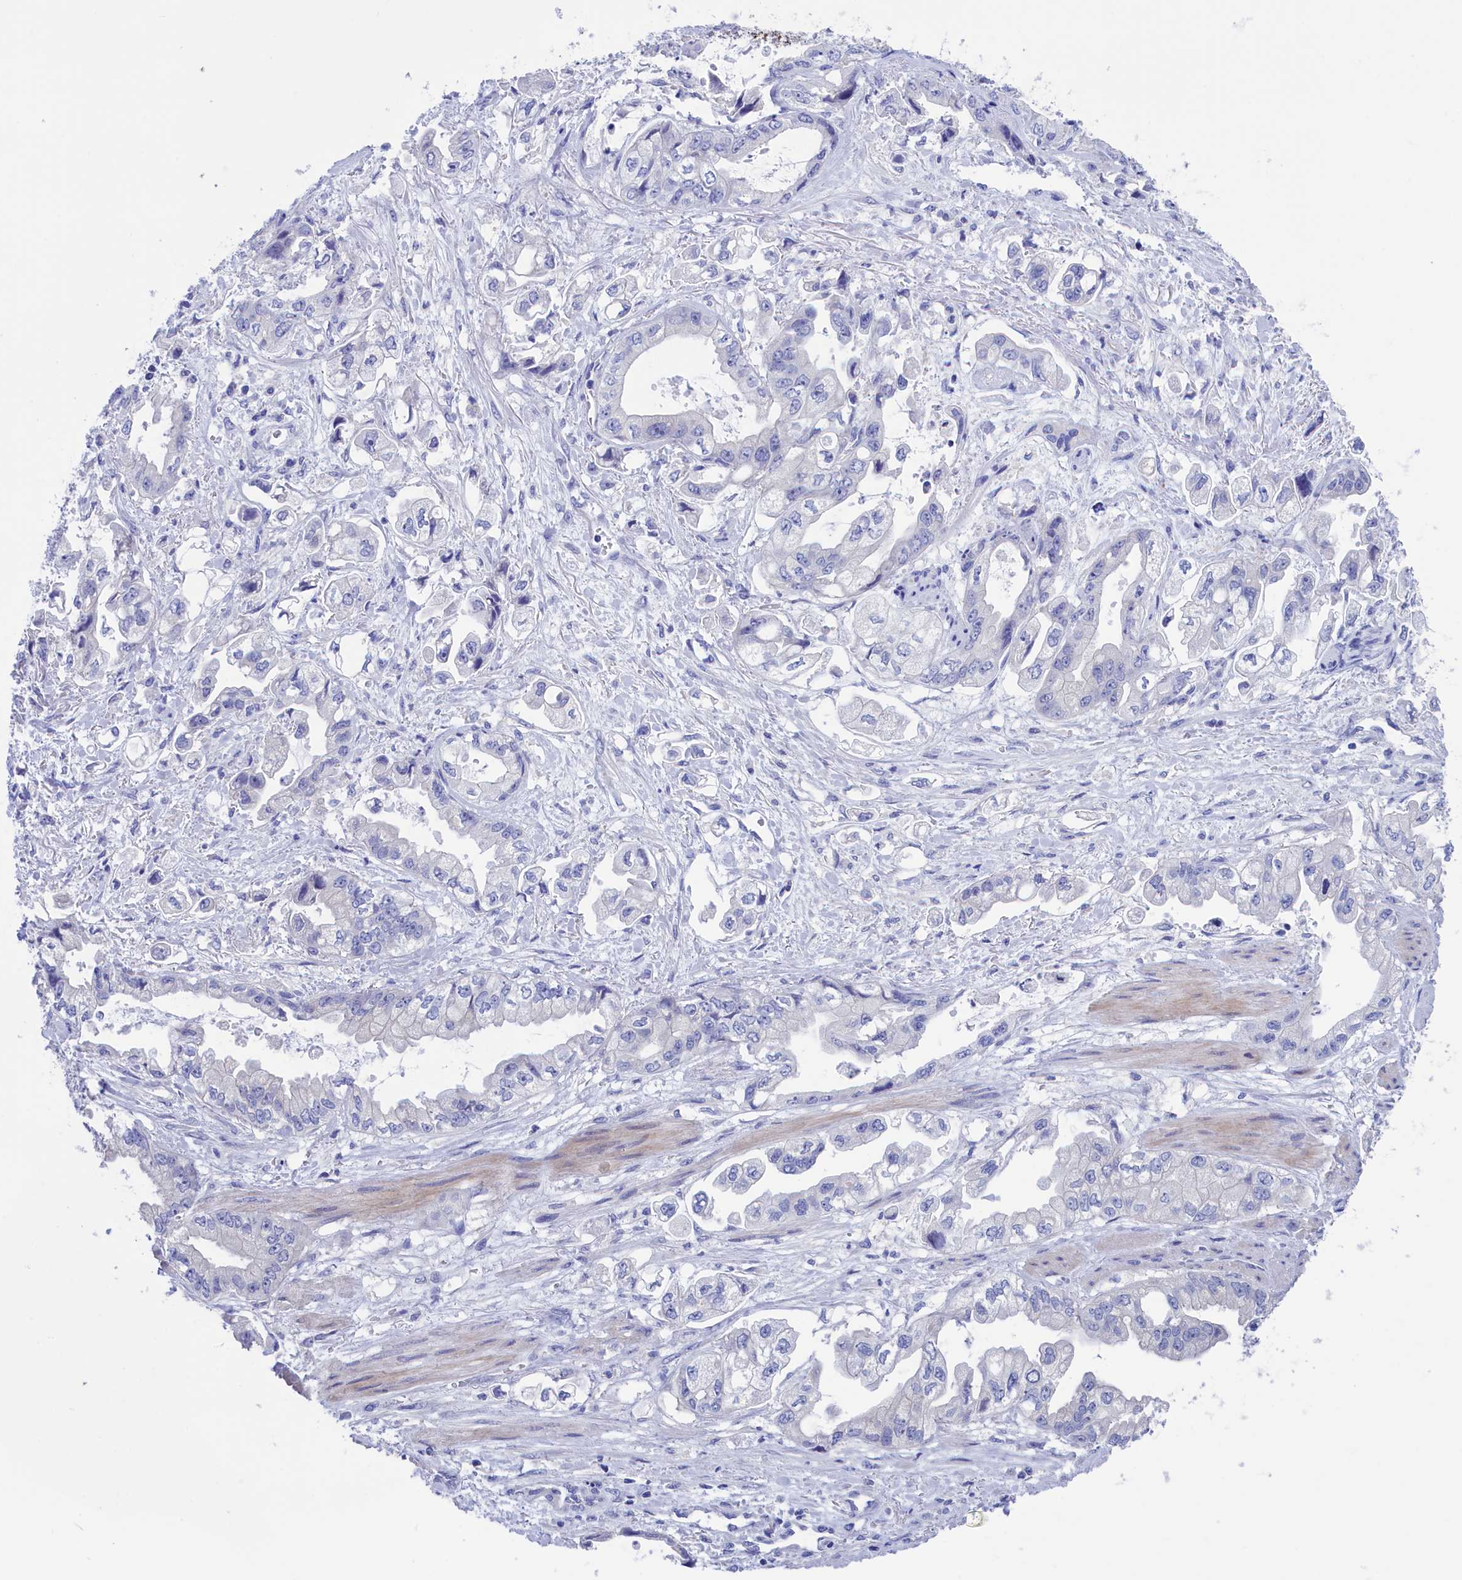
{"staining": {"intensity": "negative", "quantity": "none", "location": "none"}, "tissue": "stomach cancer", "cell_type": "Tumor cells", "image_type": "cancer", "snomed": [{"axis": "morphology", "description": "Adenocarcinoma, NOS"}, {"axis": "topography", "description": "Stomach"}], "caption": "An image of human stomach cancer is negative for staining in tumor cells.", "gene": "VPS35L", "patient": {"sex": "male", "age": 62}}